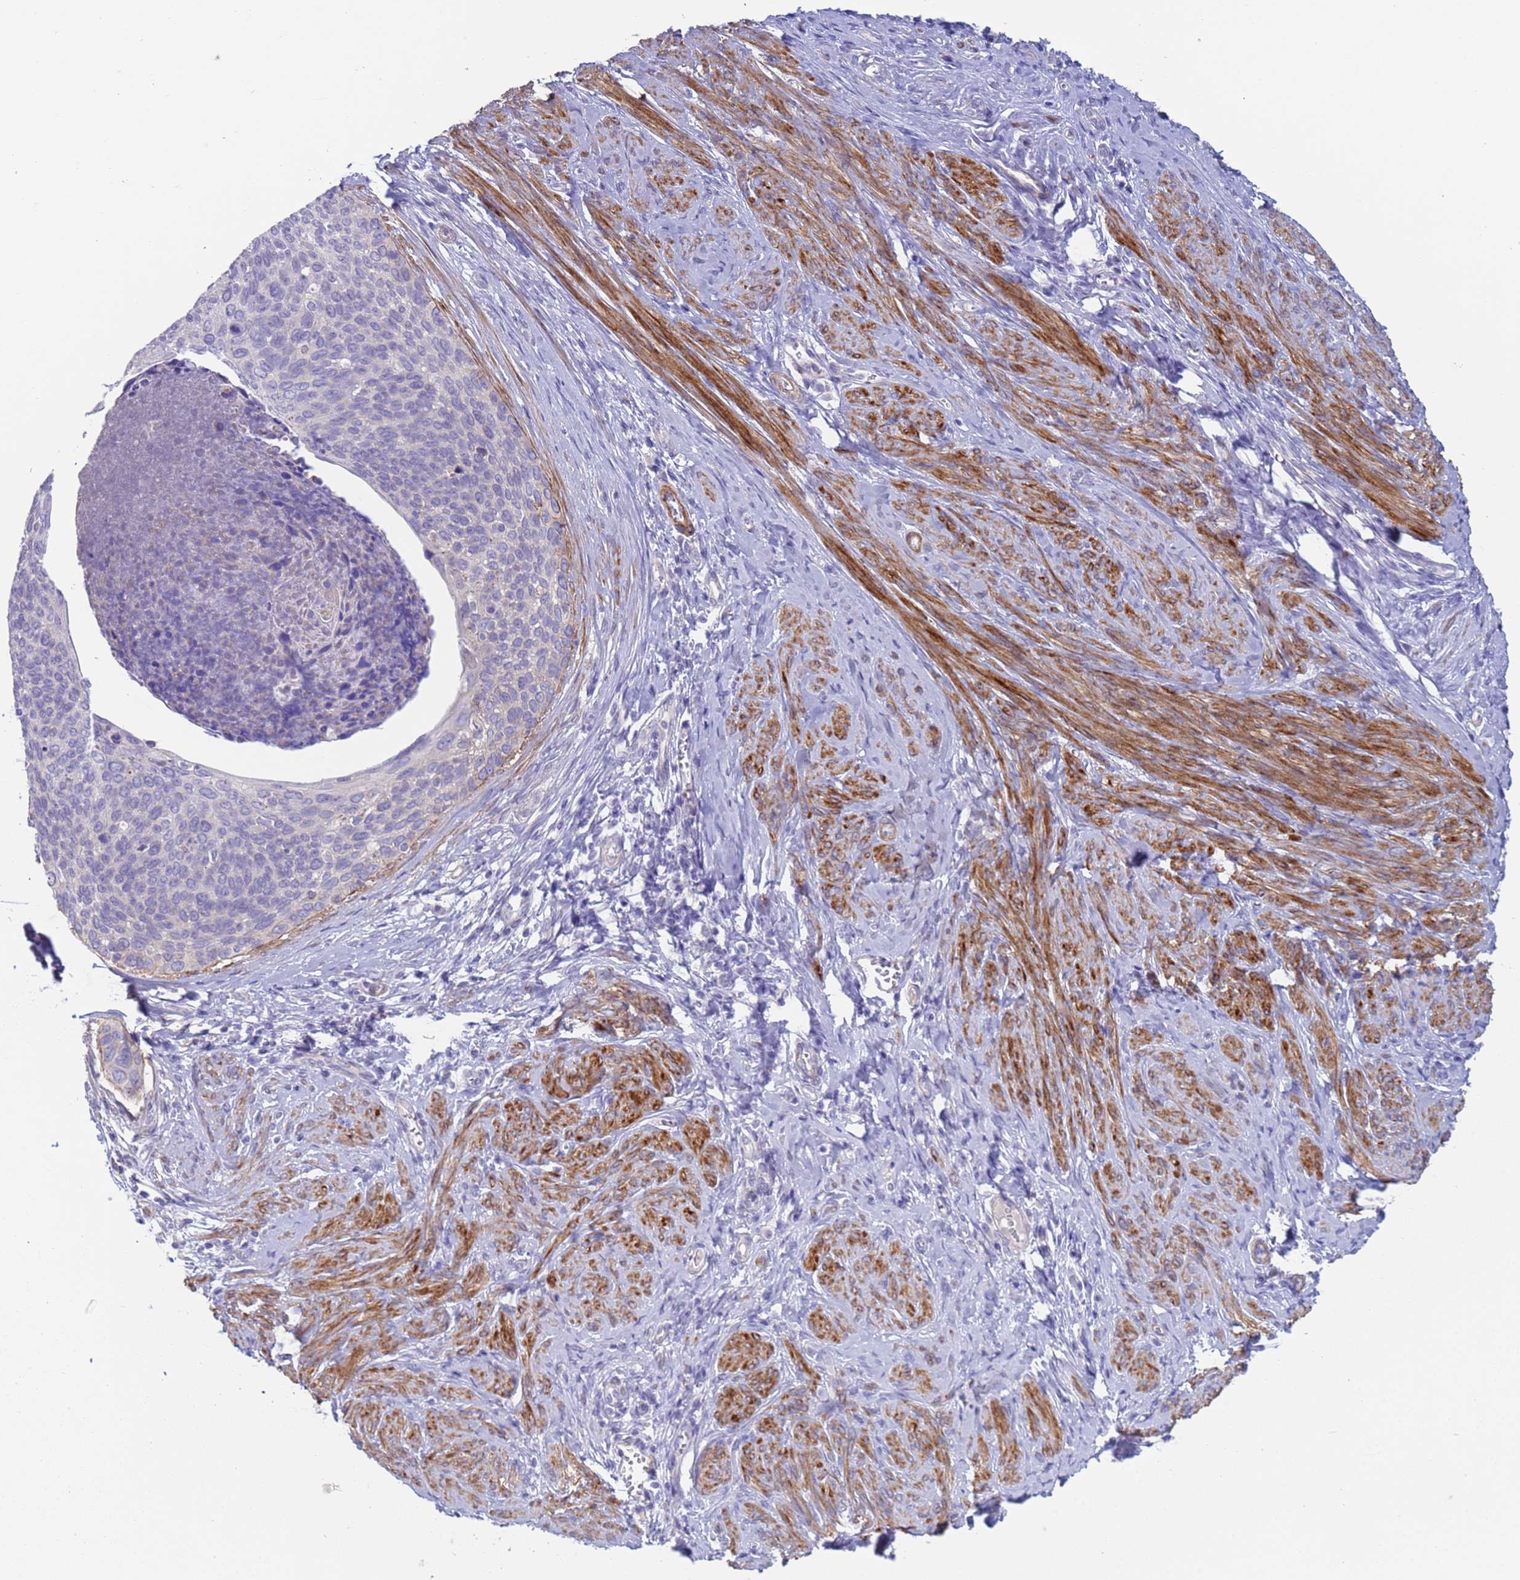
{"staining": {"intensity": "negative", "quantity": "none", "location": "none"}, "tissue": "cervical cancer", "cell_type": "Tumor cells", "image_type": "cancer", "snomed": [{"axis": "morphology", "description": "Squamous cell carcinoma, NOS"}, {"axis": "topography", "description": "Cervix"}], "caption": "Human cervical cancer (squamous cell carcinoma) stained for a protein using immunohistochemistry shows no positivity in tumor cells.", "gene": "KBTBD3", "patient": {"sex": "female", "age": 80}}